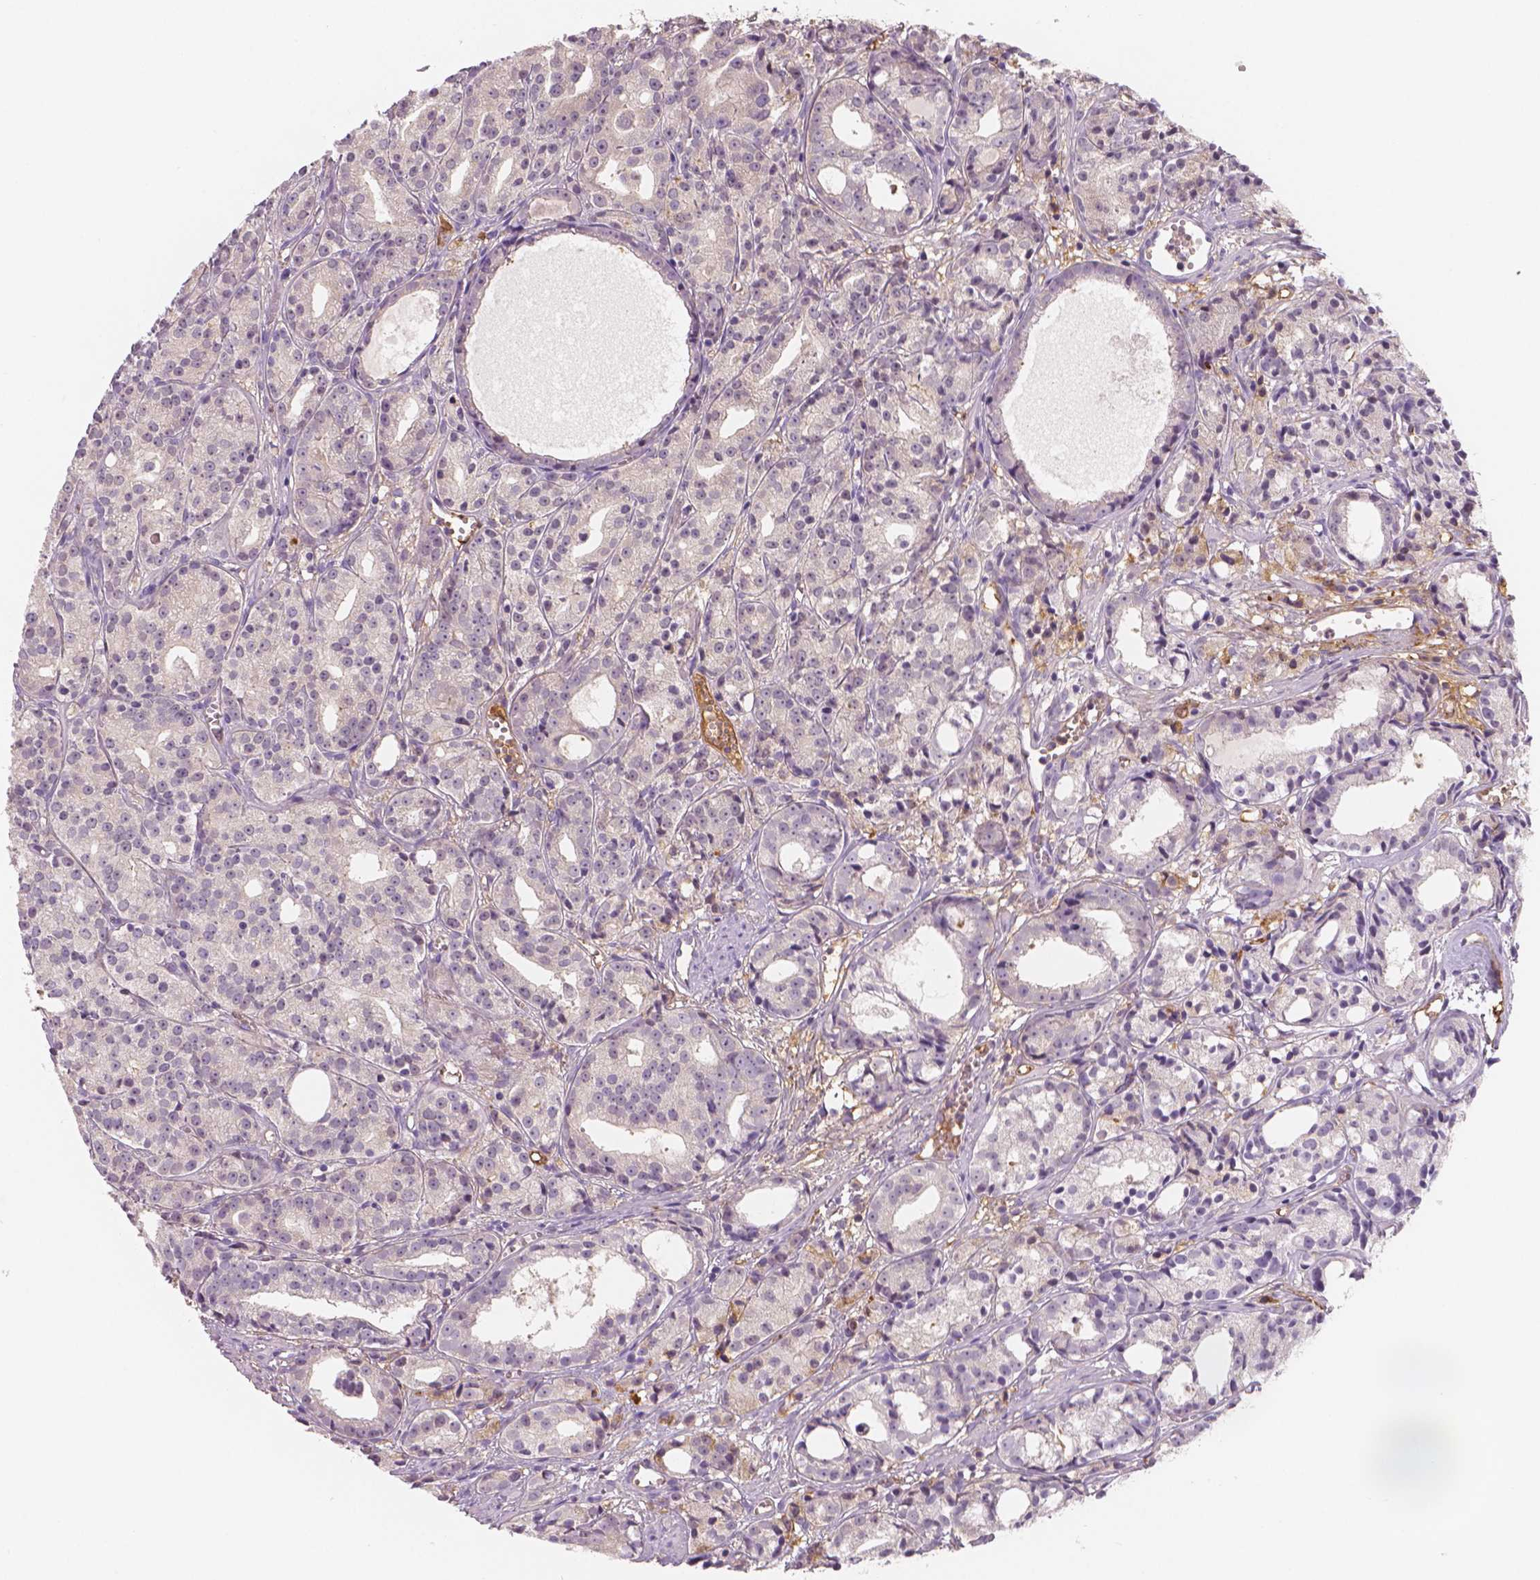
{"staining": {"intensity": "negative", "quantity": "none", "location": "none"}, "tissue": "prostate cancer", "cell_type": "Tumor cells", "image_type": "cancer", "snomed": [{"axis": "morphology", "description": "Adenocarcinoma, Medium grade"}, {"axis": "topography", "description": "Prostate"}], "caption": "A high-resolution image shows immunohistochemistry (IHC) staining of prostate cancer (adenocarcinoma (medium-grade)), which exhibits no significant expression in tumor cells.", "gene": "APOA4", "patient": {"sex": "male", "age": 74}}